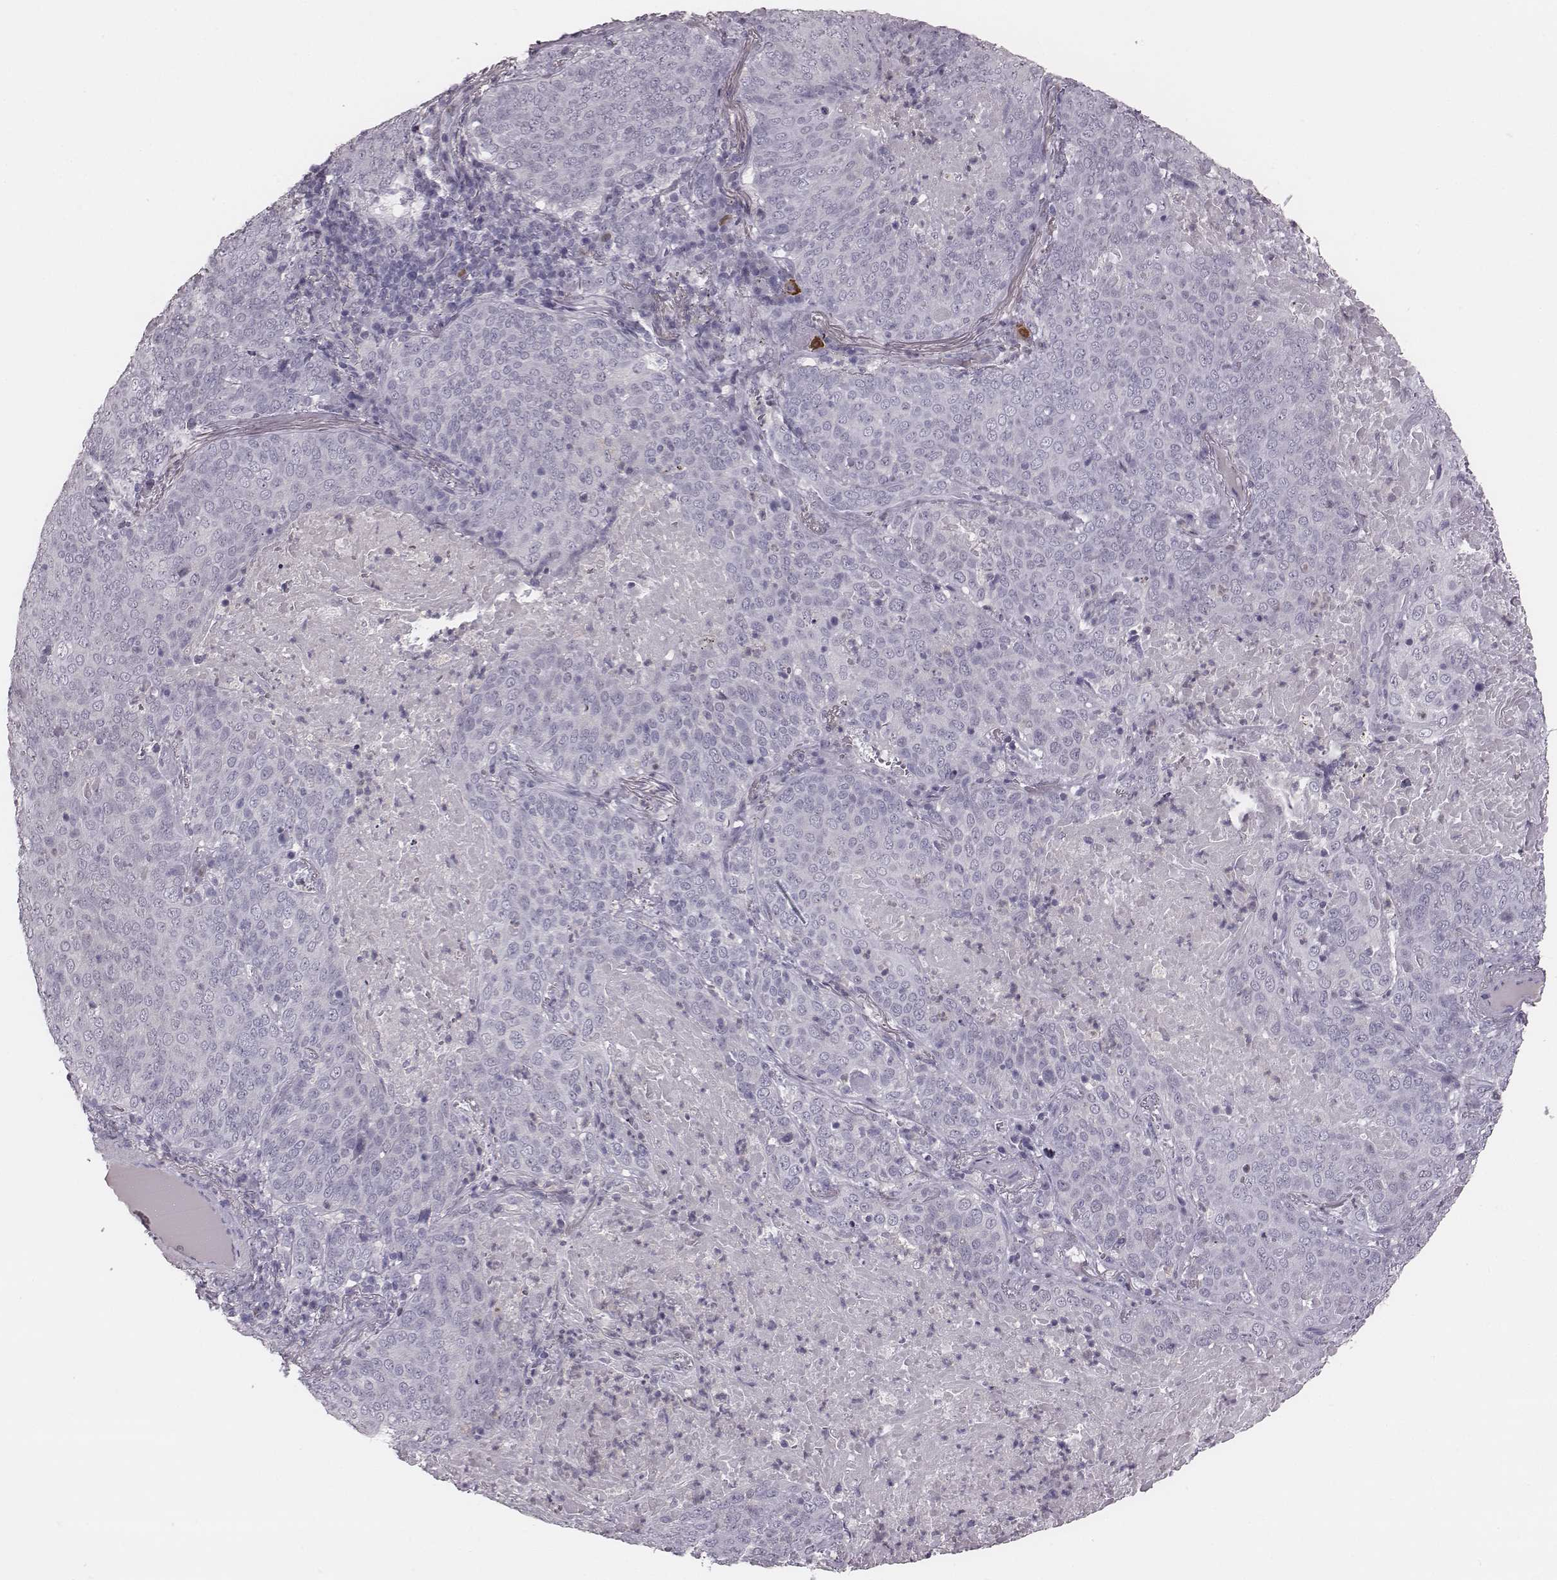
{"staining": {"intensity": "negative", "quantity": "none", "location": "none"}, "tissue": "lung cancer", "cell_type": "Tumor cells", "image_type": "cancer", "snomed": [{"axis": "morphology", "description": "Squamous cell carcinoma, NOS"}, {"axis": "topography", "description": "Lung"}], "caption": "The histopathology image reveals no significant positivity in tumor cells of lung squamous cell carcinoma. The staining was performed using DAB to visualize the protein expression in brown, while the nuclei were stained in blue with hematoxylin (Magnification: 20x).", "gene": "CSH1", "patient": {"sex": "male", "age": 82}}